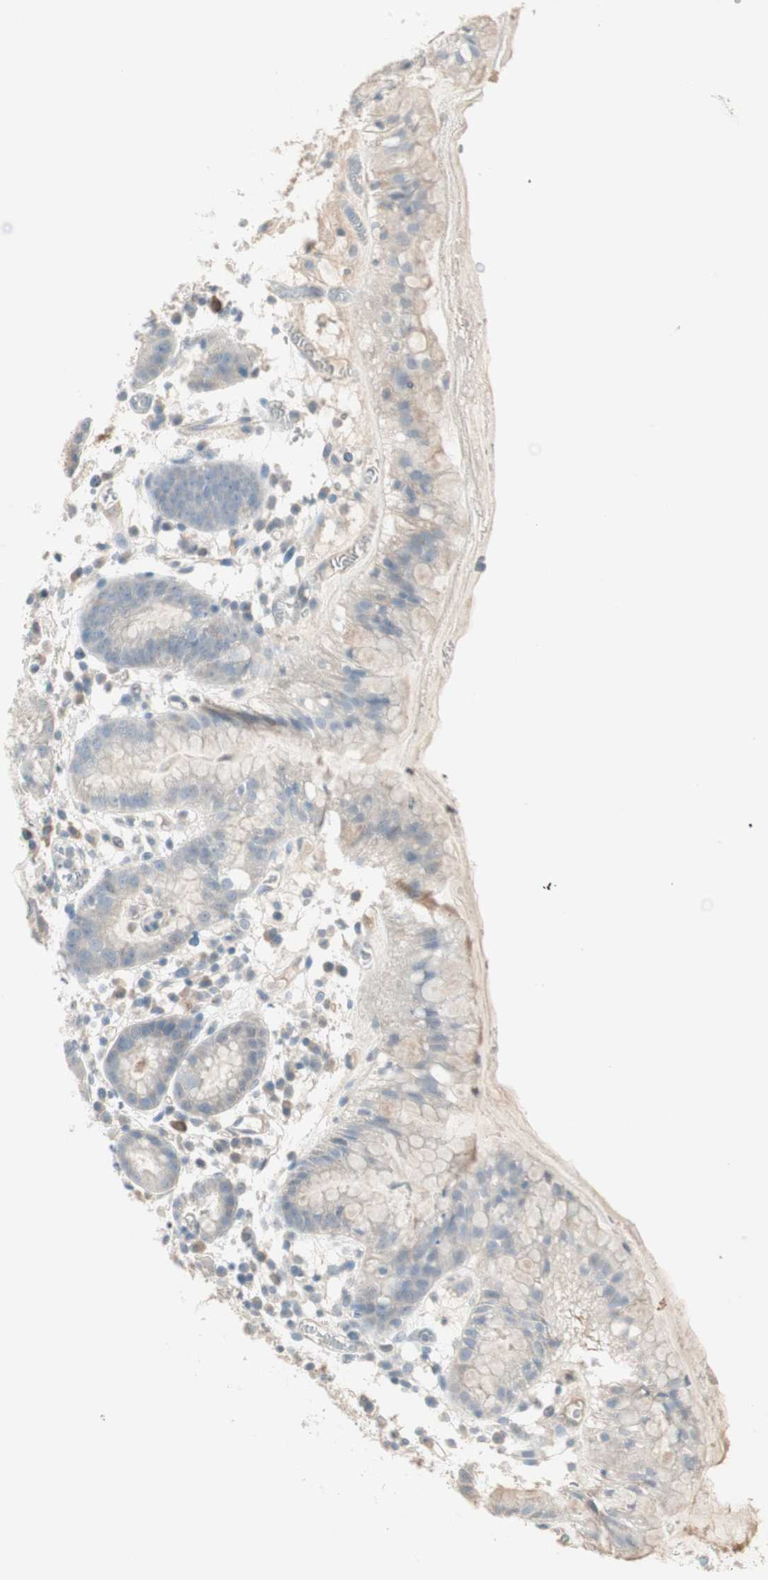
{"staining": {"intensity": "weak", "quantity": "25%-75%", "location": "cytoplasmic/membranous"}, "tissue": "stomach", "cell_type": "Glandular cells", "image_type": "normal", "snomed": [{"axis": "morphology", "description": "Normal tissue, NOS"}, {"axis": "topography", "description": "Stomach"}, {"axis": "topography", "description": "Stomach, lower"}], "caption": "IHC of unremarkable human stomach shows low levels of weak cytoplasmic/membranous positivity in approximately 25%-75% of glandular cells.", "gene": "ITLN2", "patient": {"sex": "female", "age": 75}}